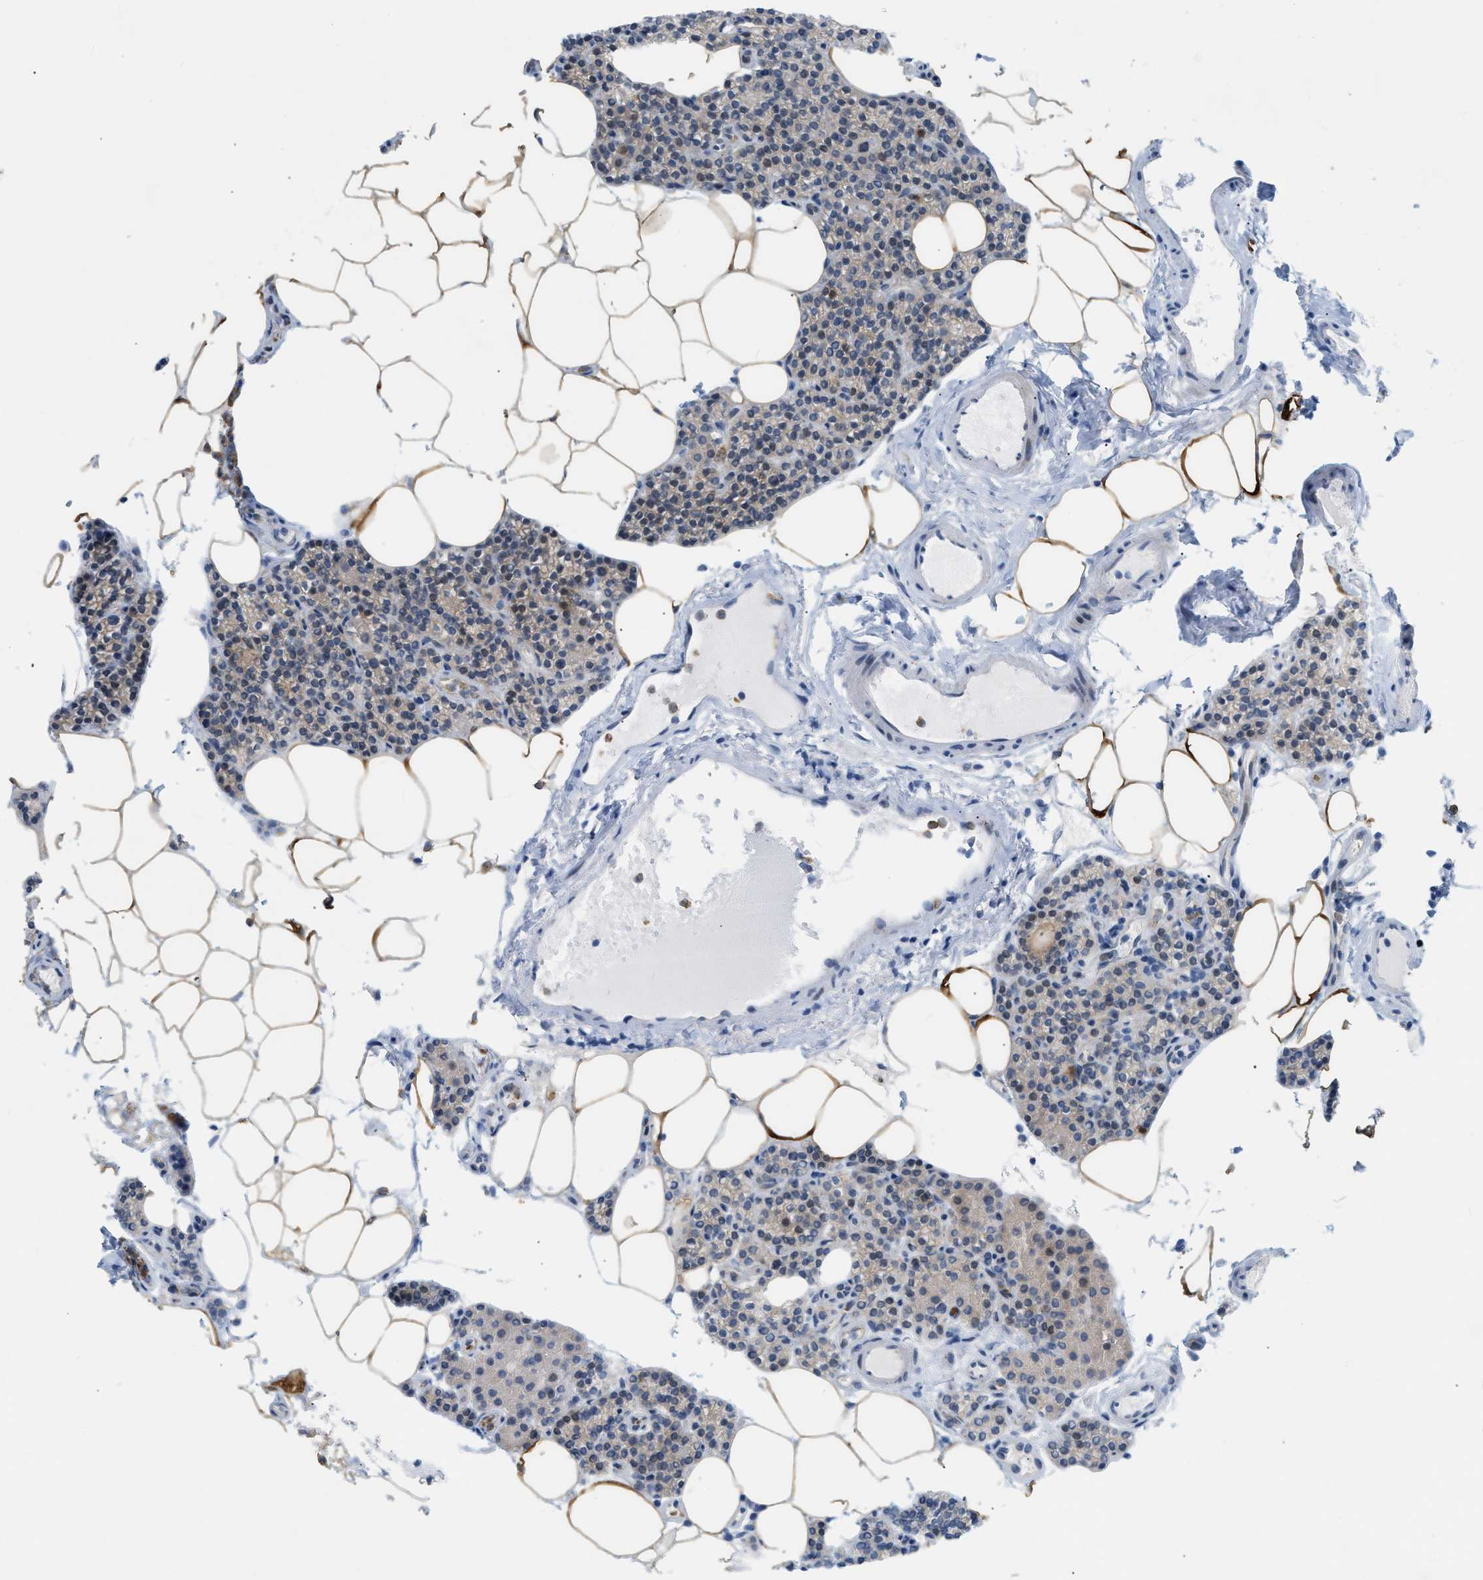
{"staining": {"intensity": "moderate", "quantity": "<25%", "location": "cytoplasmic/membranous"}, "tissue": "parathyroid gland", "cell_type": "Glandular cells", "image_type": "normal", "snomed": [{"axis": "morphology", "description": "Normal tissue, NOS"}, {"axis": "morphology", "description": "Adenoma, NOS"}, {"axis": "topography", "description": "Parathyroid gland"}], "caption": "This is a micrograph of immunohistochemistry staining of normal parathyroid gland, which shows moderate positivity in the cytoplasmic/membranous of glandular cells.", "gene": "ZNF408", "patient": {"sex": "female", "age": 70}}